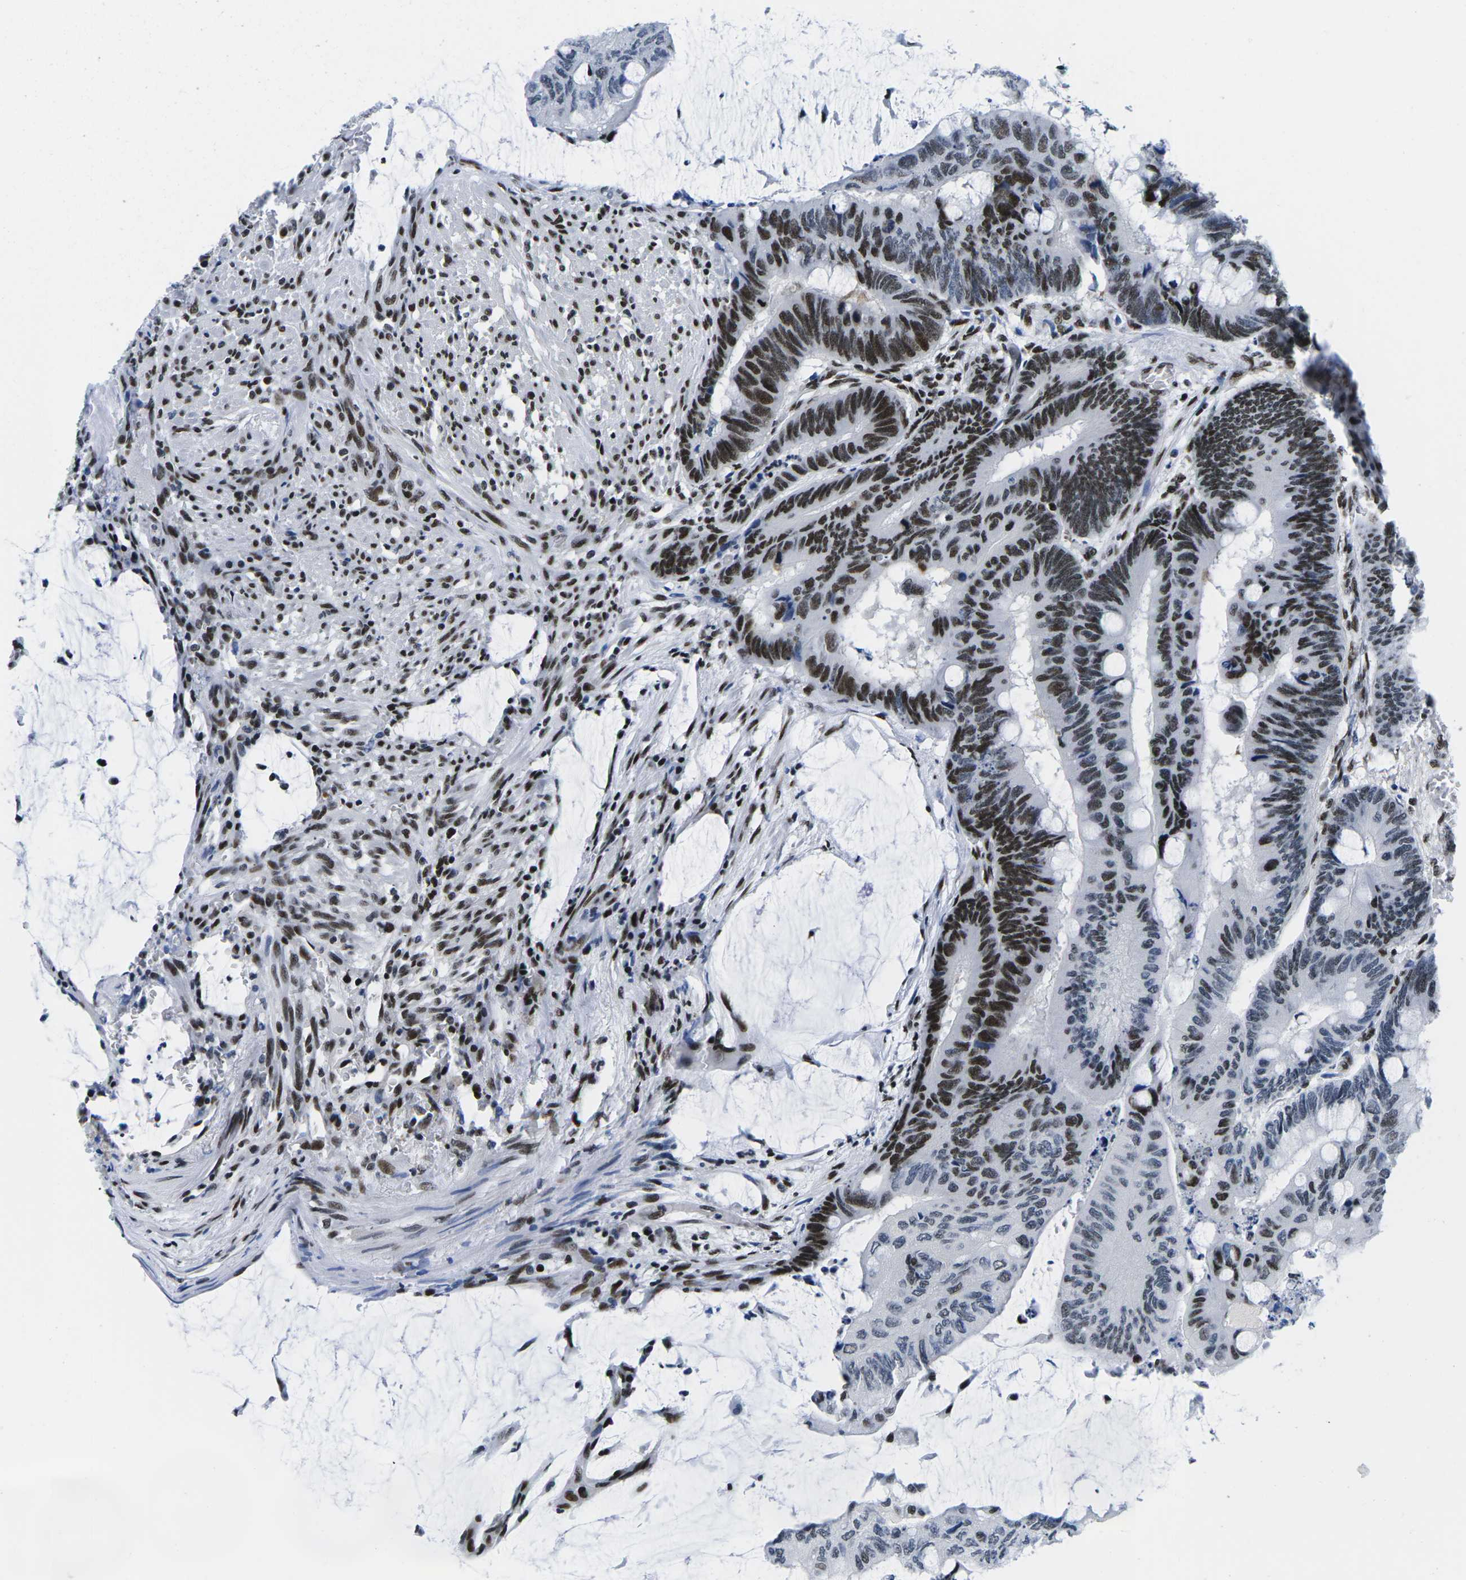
{"staining": {"intensity": "strong", "quantity": "25%-75%", "location": "nuclear"}, "tissue": "colorectal cancer", "cell_type": "Tumor cells", "image_type": "cancer", "snomed": [{"axis": "morphology", "description": "Normal tissue, NOS"}, {"axis": "morphology", "description": "Adenocarcinoma, NOS"}, {"axis": "topography", "description": "Rectum"}], "caption": "Protein staining by immunohistochemistry displays strong nuclear staining in about 25%-75% of tumor cells in colorectal cancer (adenocarcinoma).", "gene": "ATF1", "patient": {"sex": "male", "age": 92}}